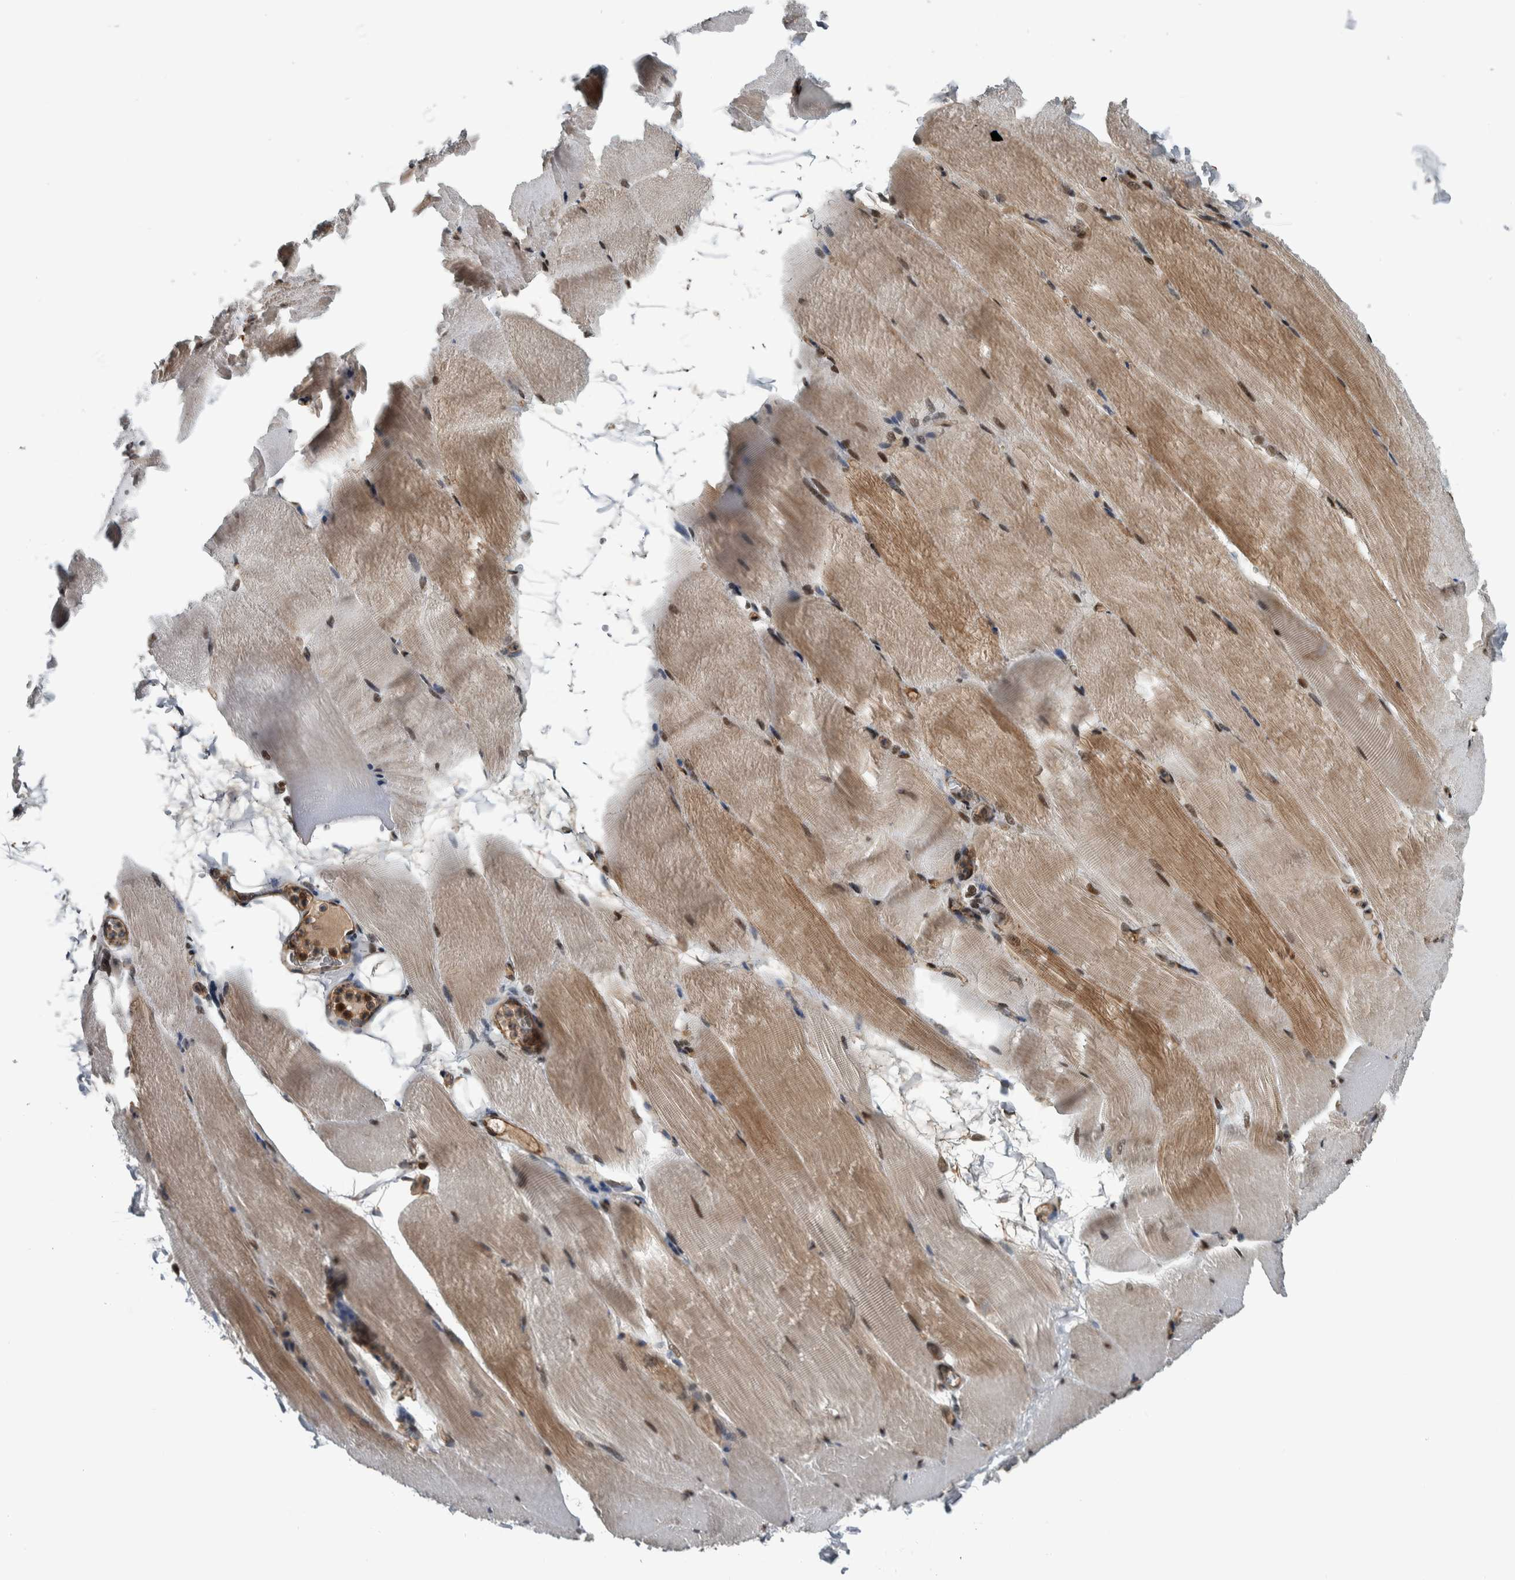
{"staining": {"intensity": "moderate", "quantity": ">75%", "location": "cytoplasmic/membranous,nuclear"}, "tissue": "skeletal muscle", "cell_type": "Myocytes", "image_type": "normal", "snomed": [{"axis": "morphology", "description": "Normal tissue, NOS"}, {"axis": "topography", "description": "Skeletal muscle"}, {"axis": "topography", "description": "Parathyroid gland"}], "caption": "The histopathology image exhibits immunohistochemical staining of normal skeletal muscle. There is moderate cytoplasmic/membranous,nuclear expression is present in about >75% of myocytes.", "gene": "FAM135B", "patient": {"sex": "female", "age": 37}}